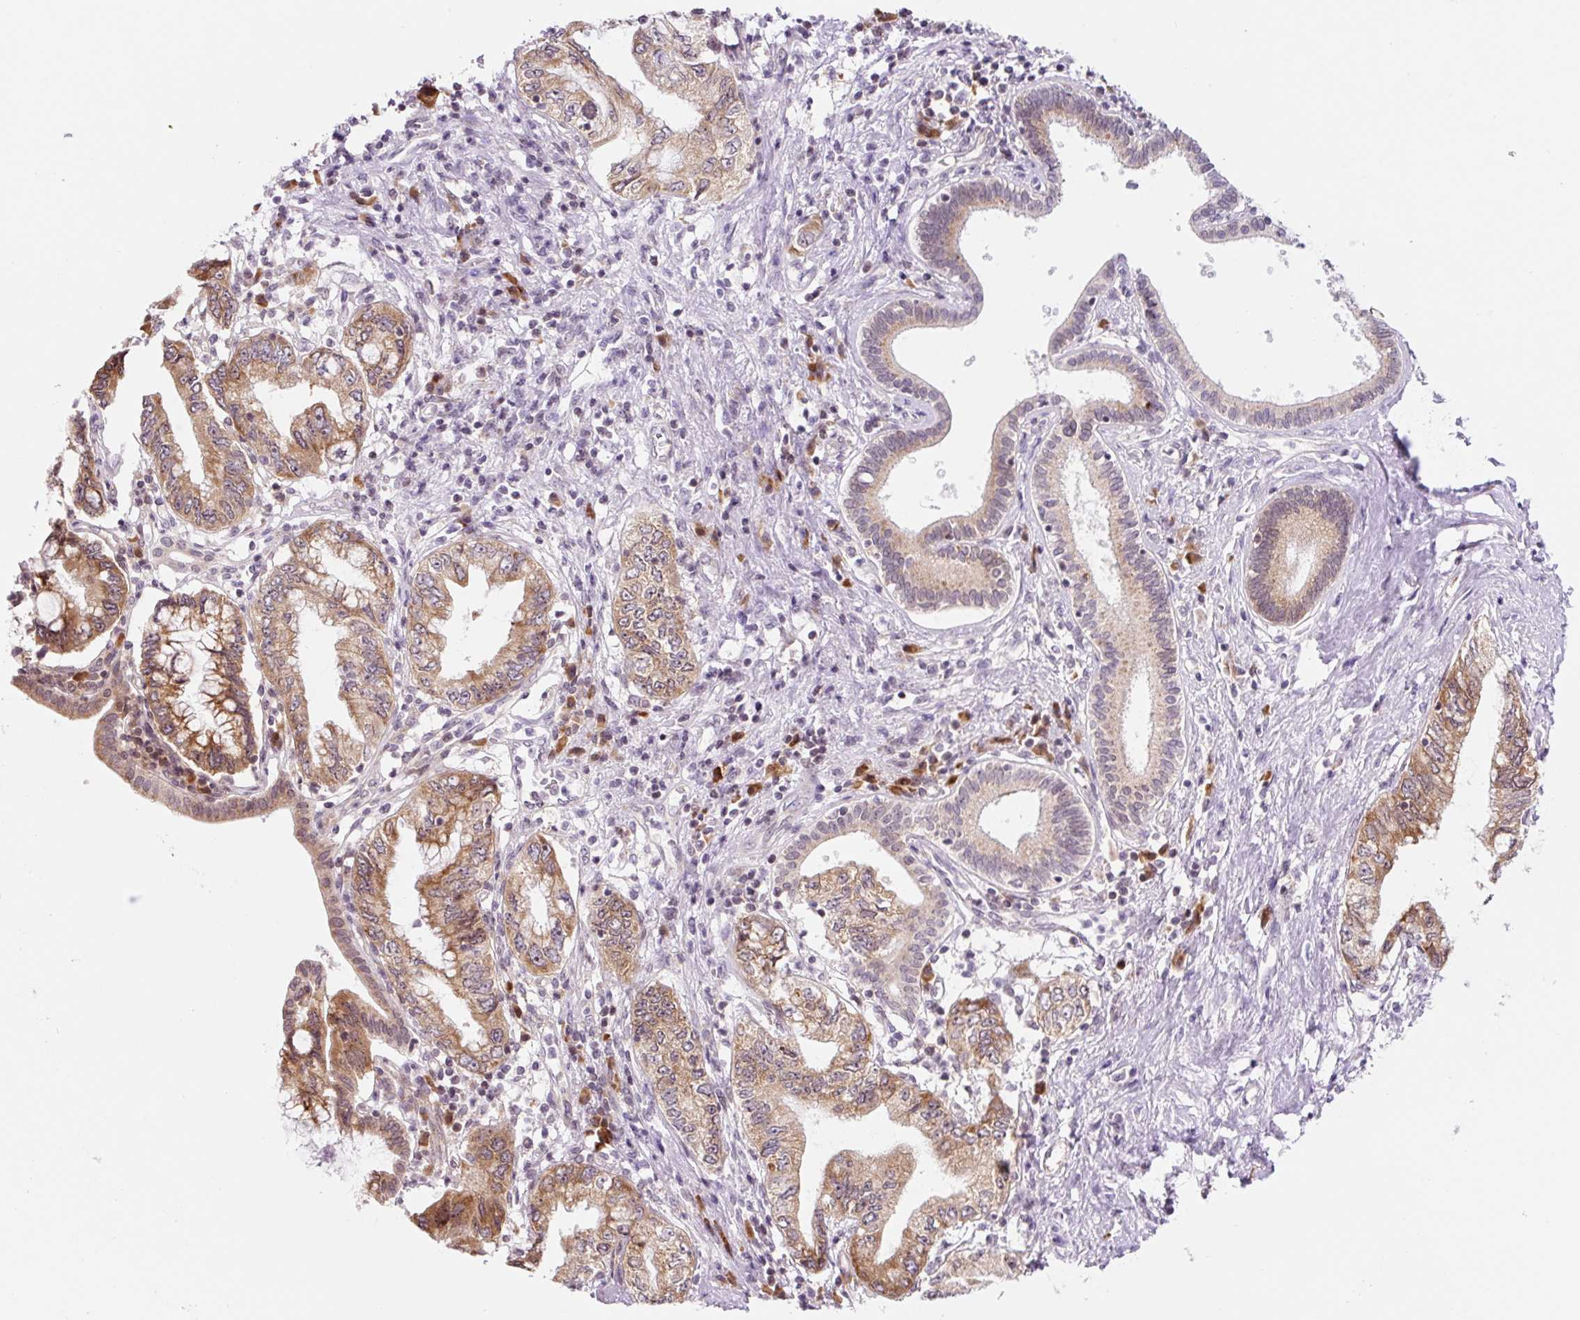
{"staining": {"intensity": "moderate", "quantity": ">75%", "location": "cytoplasmic/membranous"}, "tissue": "pancreatic cancer", "cell_type": "Tumor cells", "image_type": "cancer", "snomed": [{"axis": "morphology", "description": "Adenocarcinoma, NOS"}, {"axis": "topography", "description": "Pancreas"}], "caption": "Tumor cells reveal medium levels of moderate cytoplasmic/membranous staining in about >75% of cells in pancreatic cancer.", "gene": "RPL41", "patient": {"sex": "female", "age": 73}}